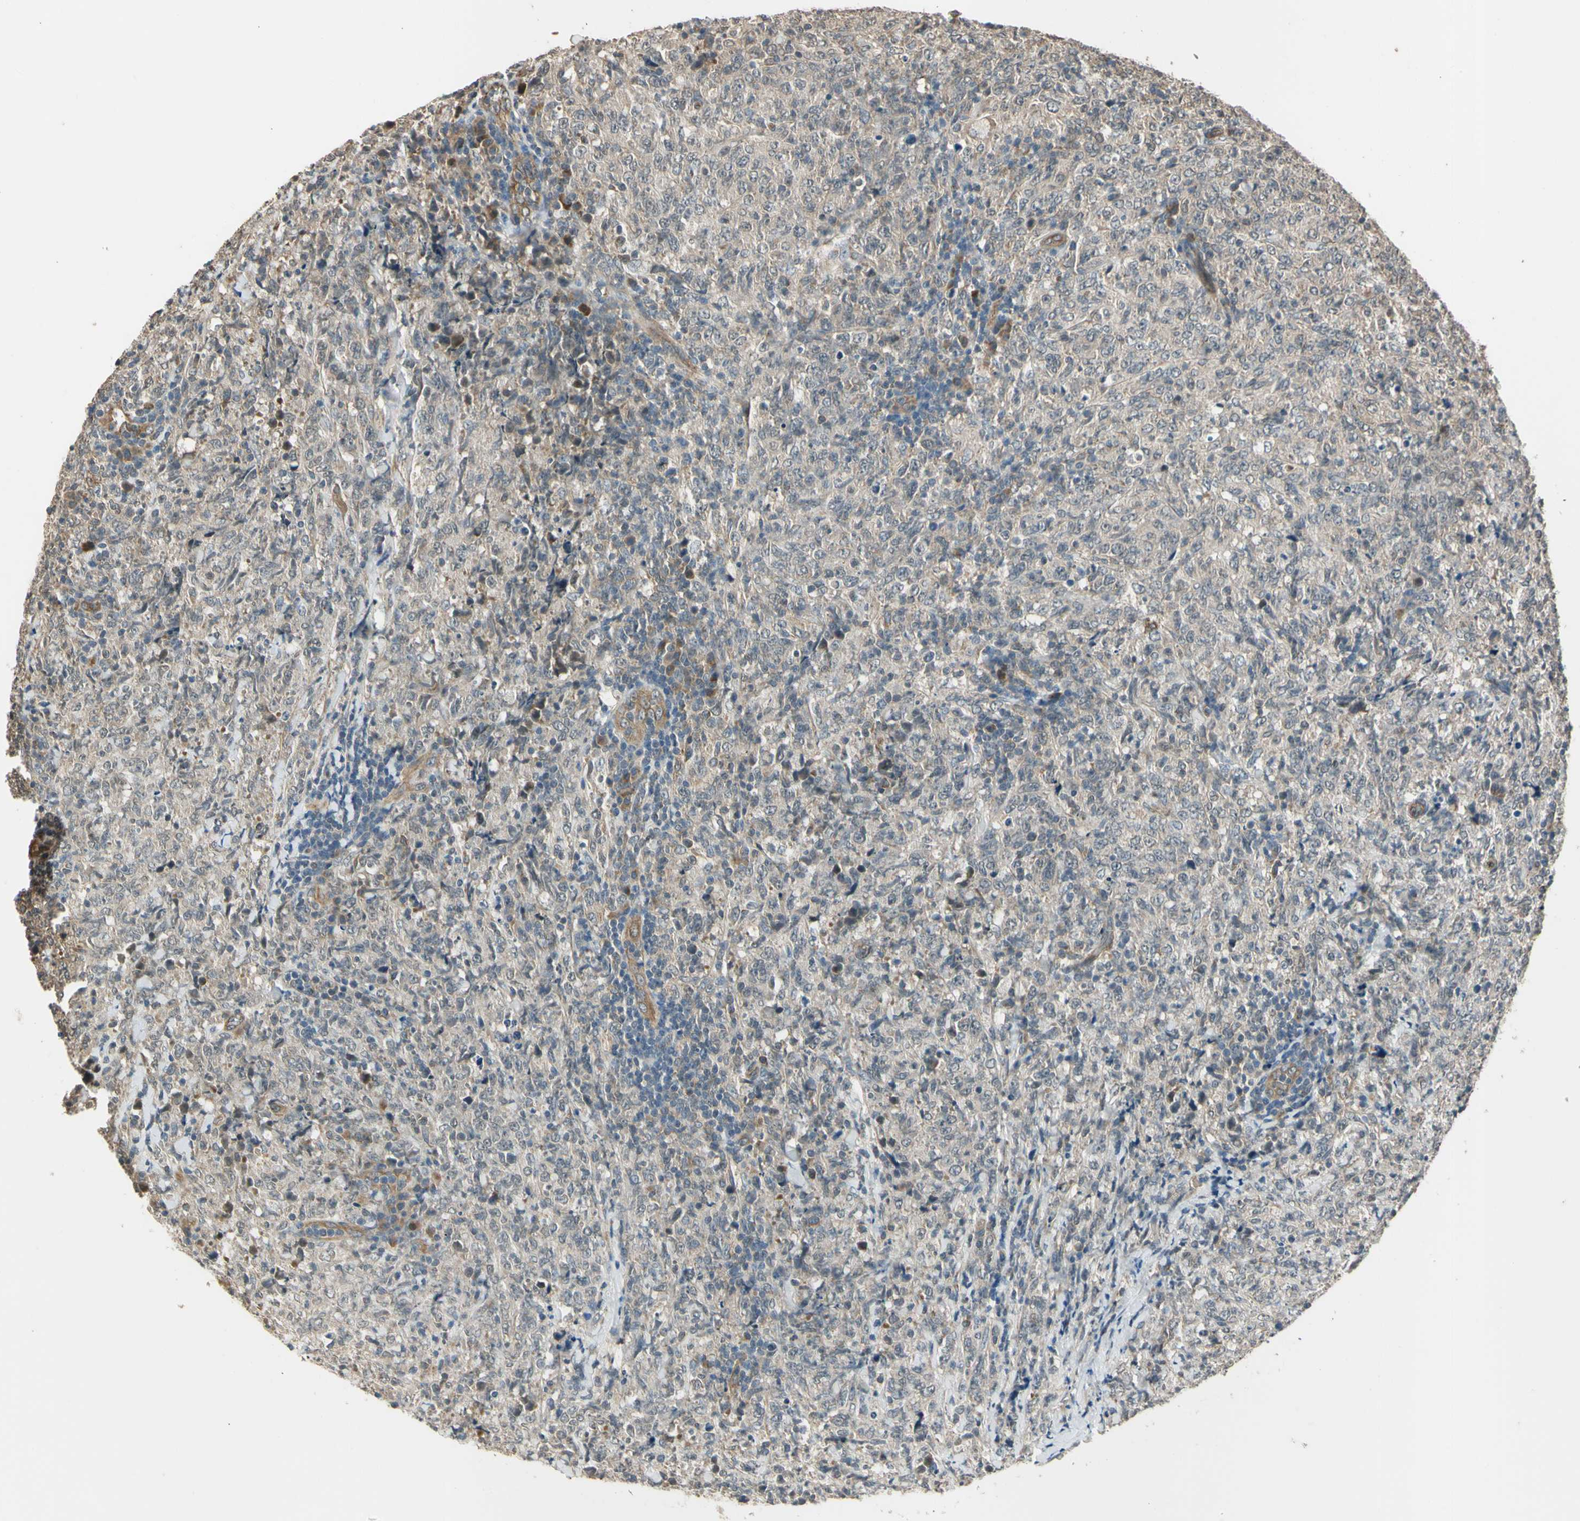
{"staining": {"intensity": "negative", "quantity": "none", "location": "none"}, "tissue": "lymphoma", "cell_type": "Tumor cells", "image_type": "cancer", "snomed": [{"axis": "morphology", "description": "Malignant lymphoma, non-Hodgkin's type, High grade"}, {"axis": "topography", "description": "Tonsil"}], "caption": "Tumor cells are negative for protein expression in human lymphoma.", "gene": "EFNB2", "patient": {"sex": "female", "age": 36}}